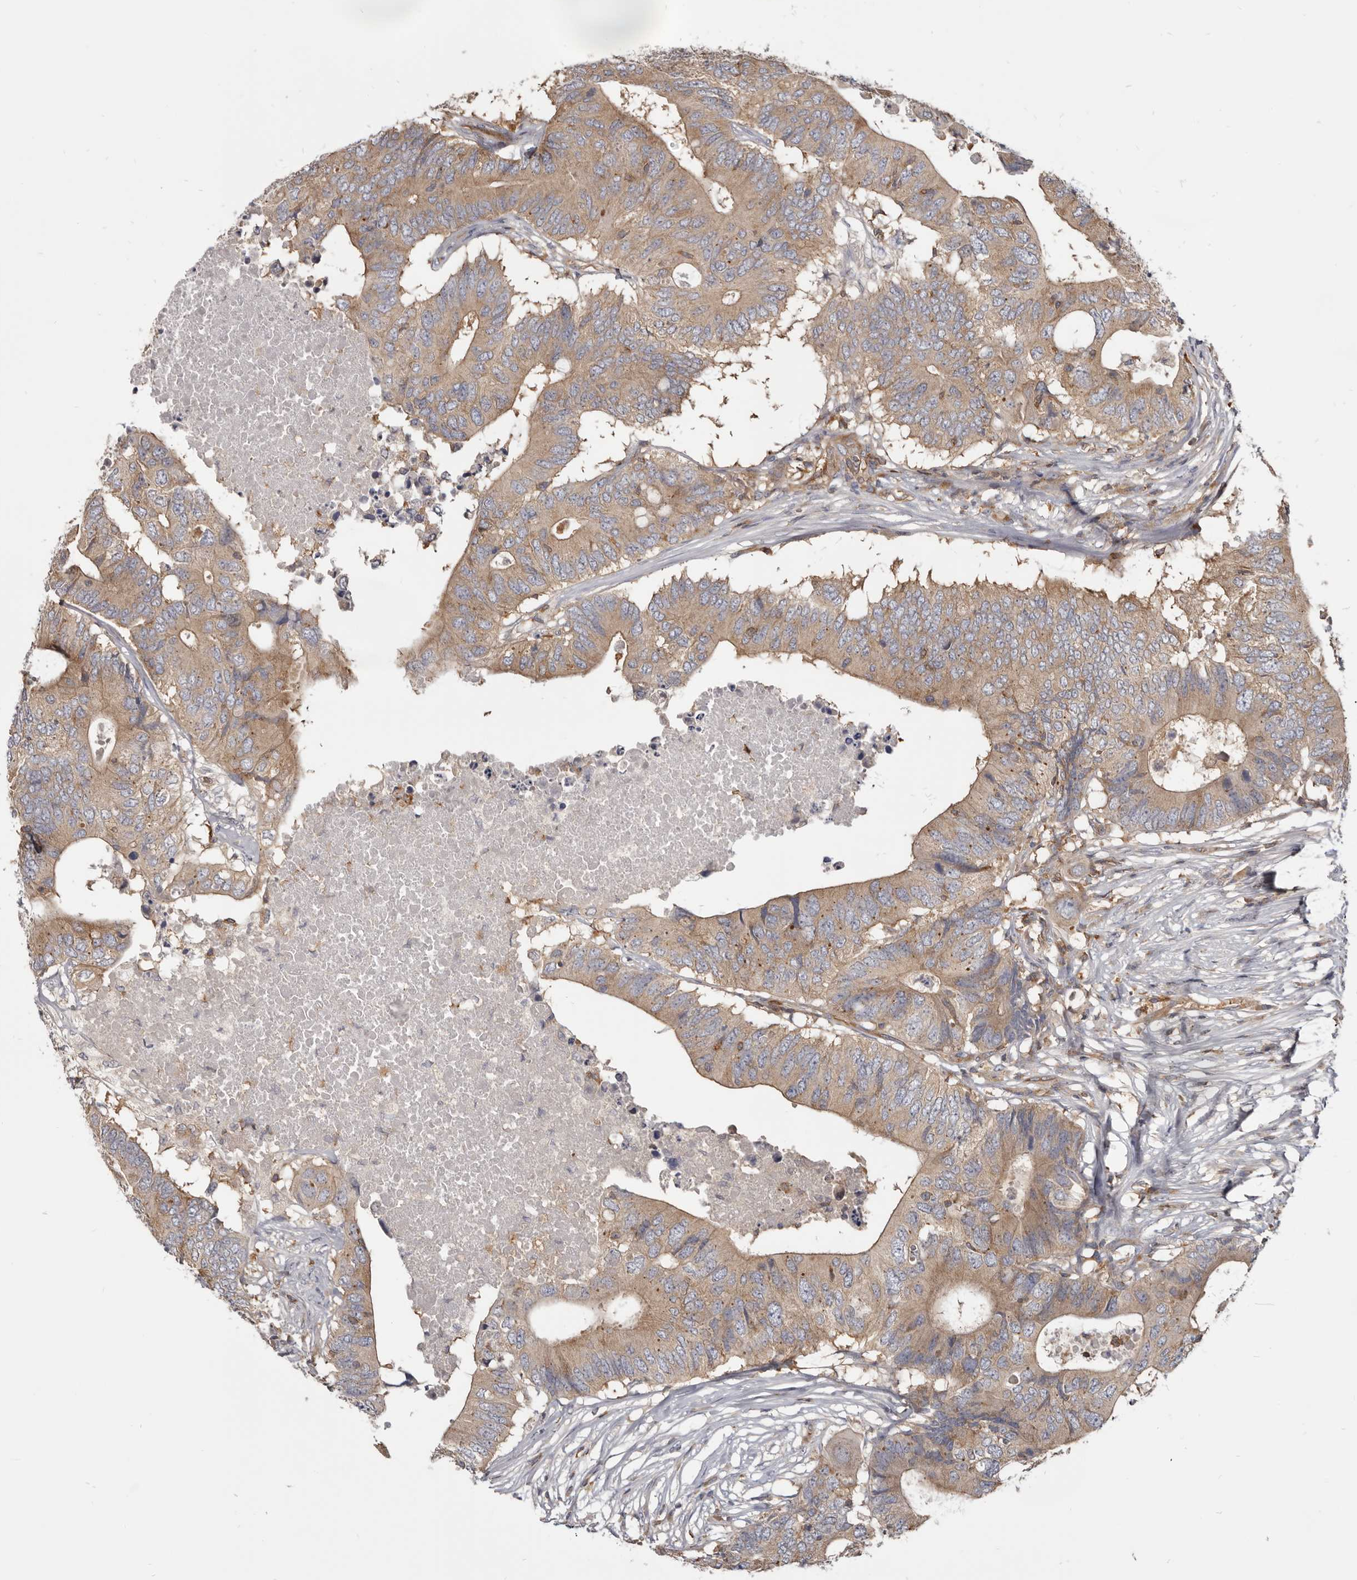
{"staining": {"intensity": "moderate", "quantity": ">75%", "location": "cytoplasmic/membranous"}, "tissue": "colorectal cancer", "cell_type": "Tumor cells", "image_type": "cancer", "snomed": [{"axis": "morphology", "description": "Adenocarcinoma, NOS"}, {"axis": "topography", "description": "Colon"}], "caption": "Colorectal cancer stained for a protein (brown) shows moderate cytoplasmic/membranous positive staining in approximately >75% of tumor cells.", "gene": "CBL", "patient": {"sex": "male", "age": 71}}